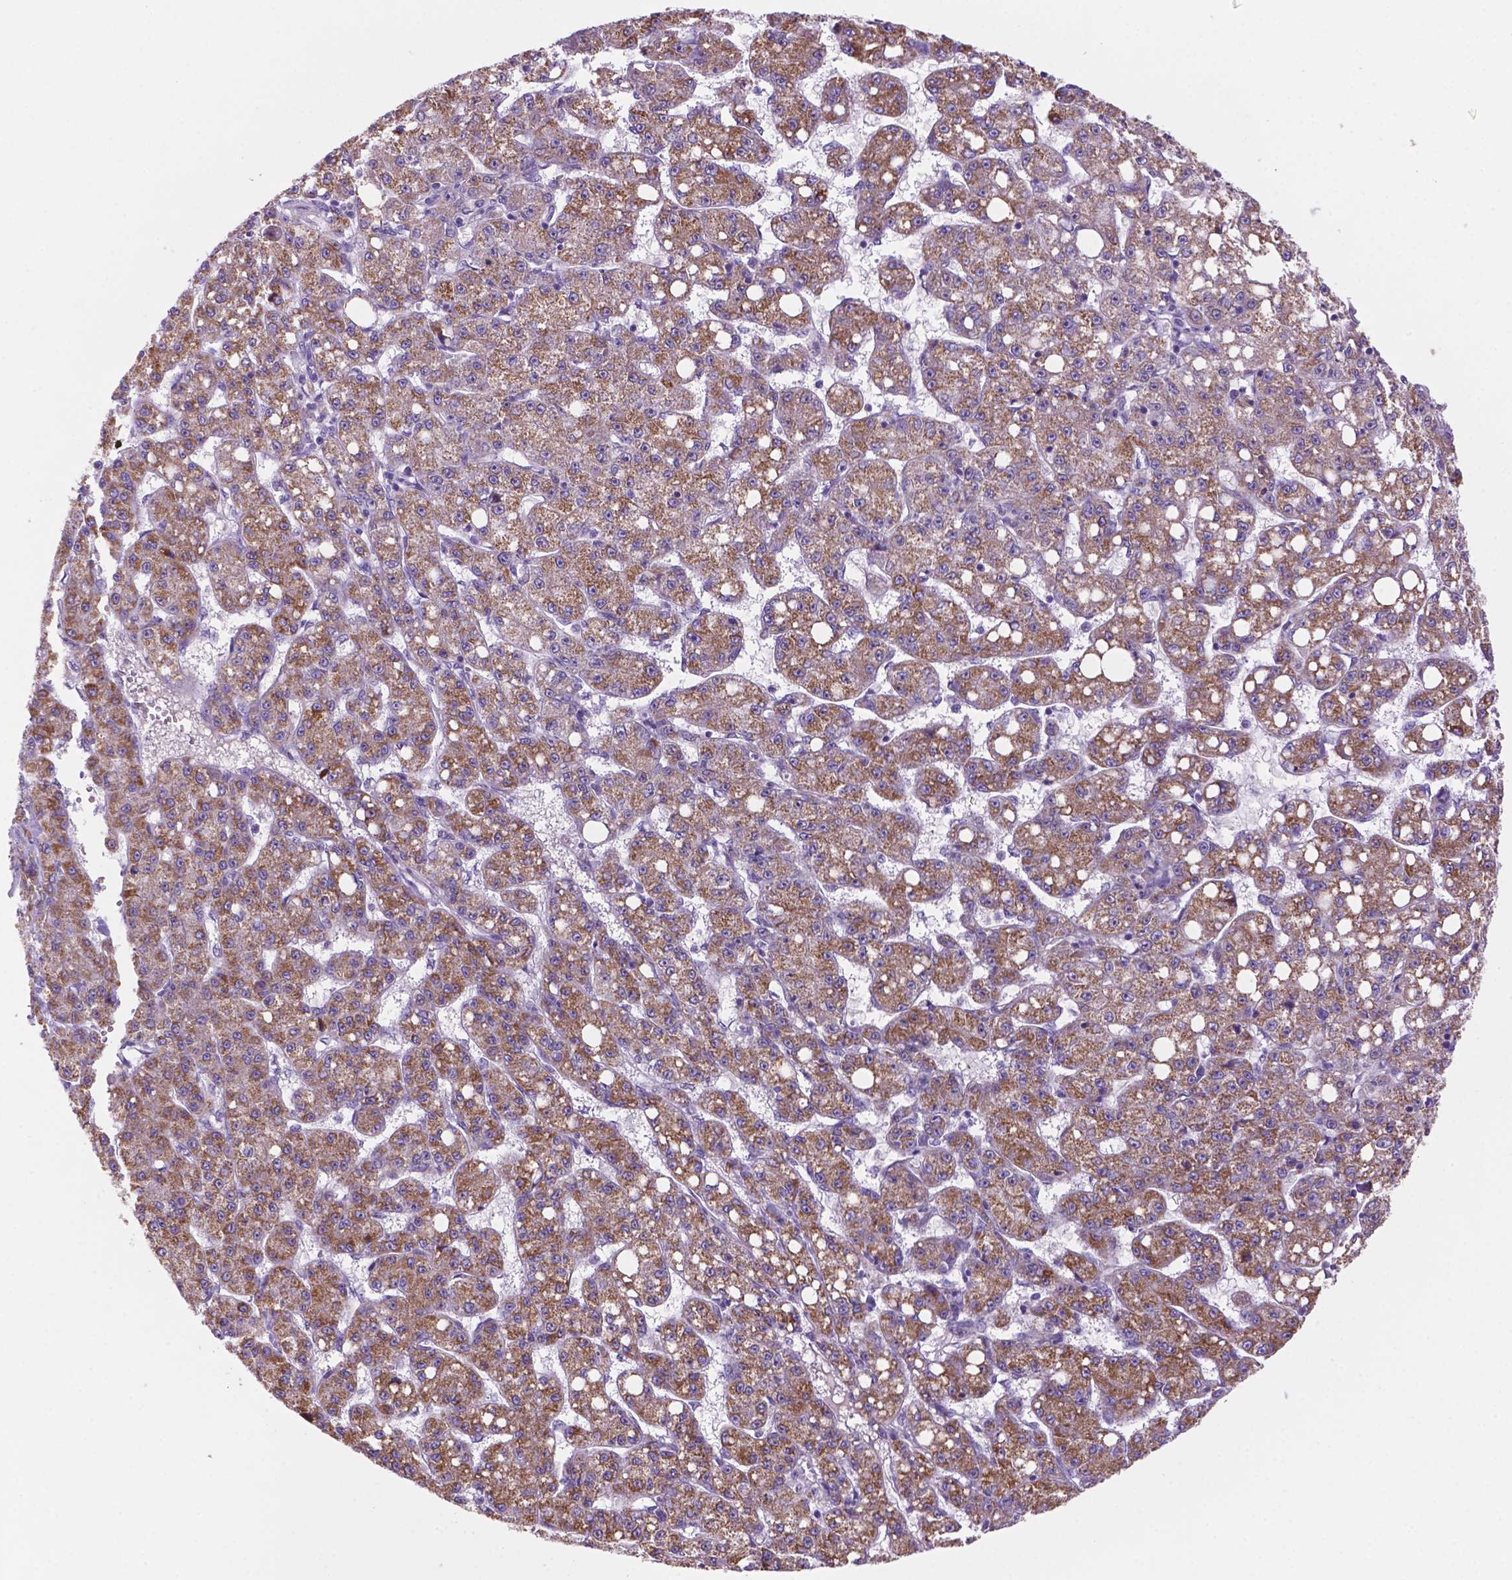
{"staining": {"intensity": "moderate", "quantity": ">75%", "location": "cytoplasmic/membranous"}, "tissue": "liver cancer", "cell_type": "Tumor cells", "image_type": "cancer", "snomed": [{"axis": "morphology", "description": "Carcinoma, Hepatocellular, NOS"}, {"axis": "topography", "description": "Liver"}], "caption": "The image exhibits immunohistochemical staining of liver cancer (hepatocellular carcinoma). There is moderate cytoplasmic/membranous expression is seen in about >75% of tumor cells.", "gene": "C18orf21", "patient": {"sex": "female", "age": 65}}